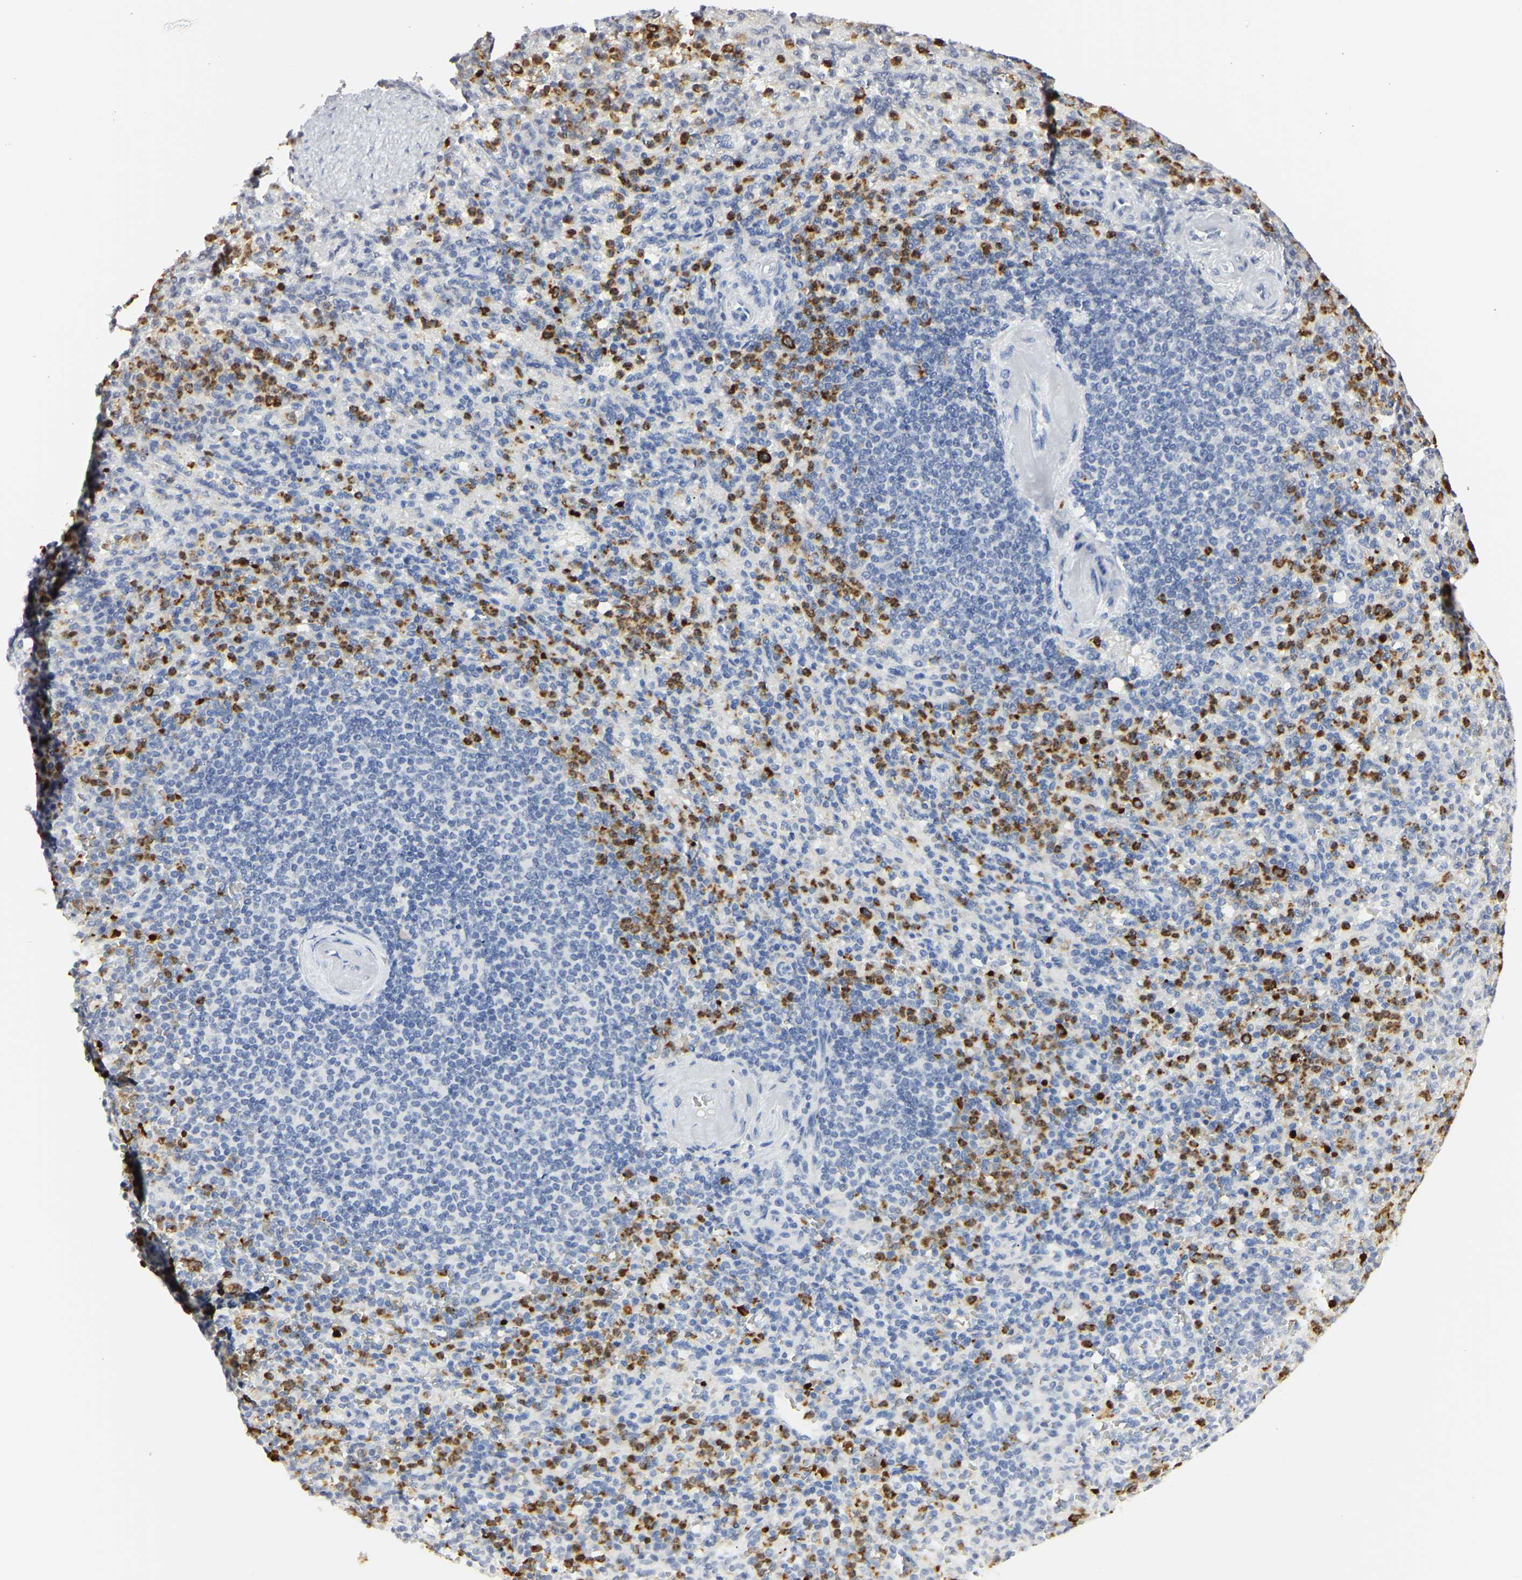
{"staining": {"intensity": "strong", "quantity": "25%-75%", "location": "cytoplasmic/membranous"}, "tissue": "spleen", "cell_type": "Cells in red pulp", "image_type": "normal", "snomed": [{"axis": "morphology", "description": "Normal tissue, NOS"}, {"axis": "topography", "description": "Spleen"}], "caption": "Protein expression analysis of normal spleen displays strong cytoplasmic/membranous positivity in about 25%-75% of cells in red pulp.", "gene": "MPO", "patient": {"sex": "female", "age": 74}}